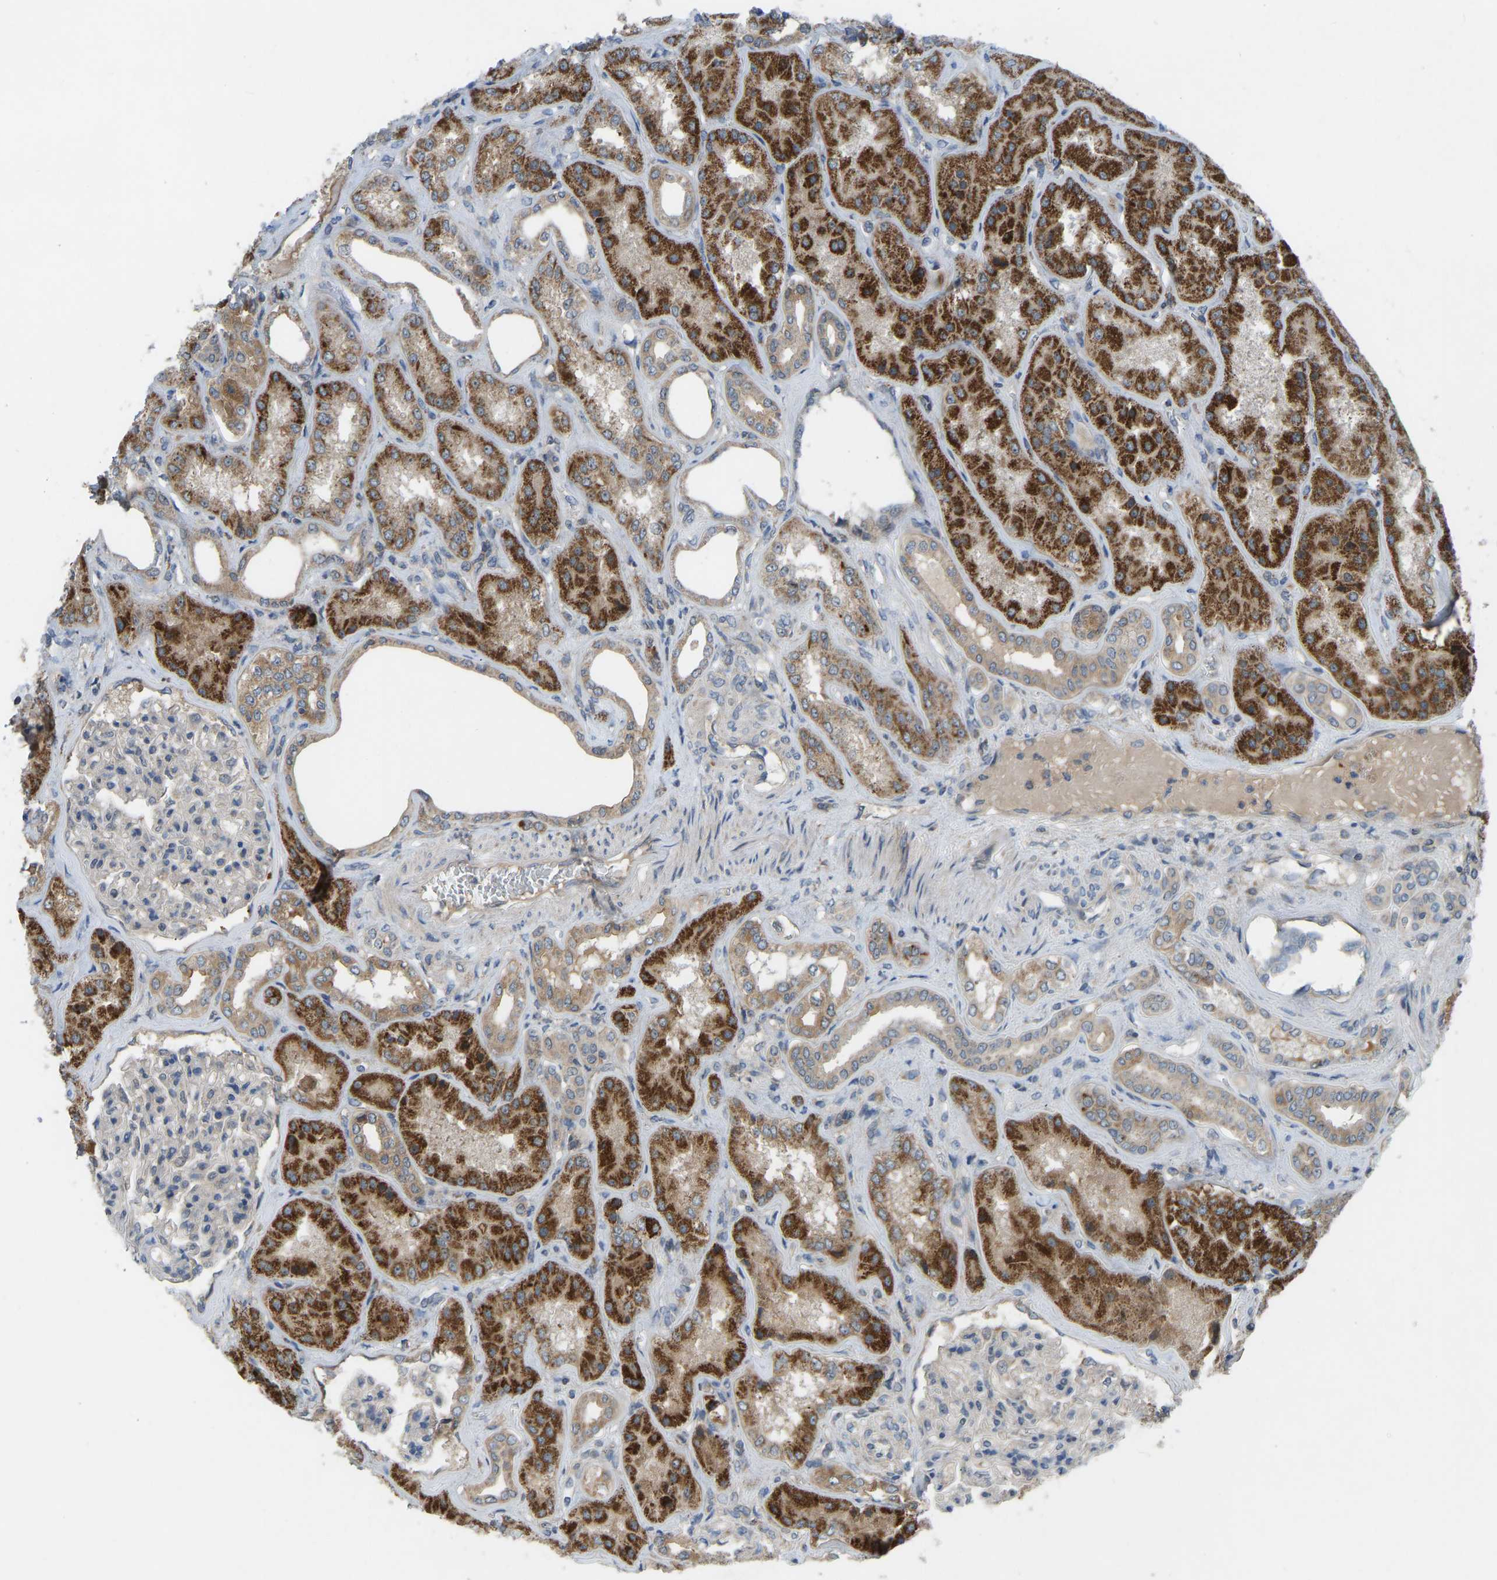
{"staining": {"intensity": "weak", "quantity": "<25%", "location": "cytoplasmic/membranous"}, "tissue": "kidney", "cell_type": "Cells in glomeruli", "image_type": "normal", "snomed": [{"axis": "morphology", "description": "Normal tissue, NOS"}, {"axis": "topography", "description": "Kidney"}], "caption": "There is no significant staining in cells in glomeruli of kidney. (DAB immunohistochemistry with hematoxylin counter stain).", "gene": "ZNF71", "patient": {"sex": "female", "age": 56}}